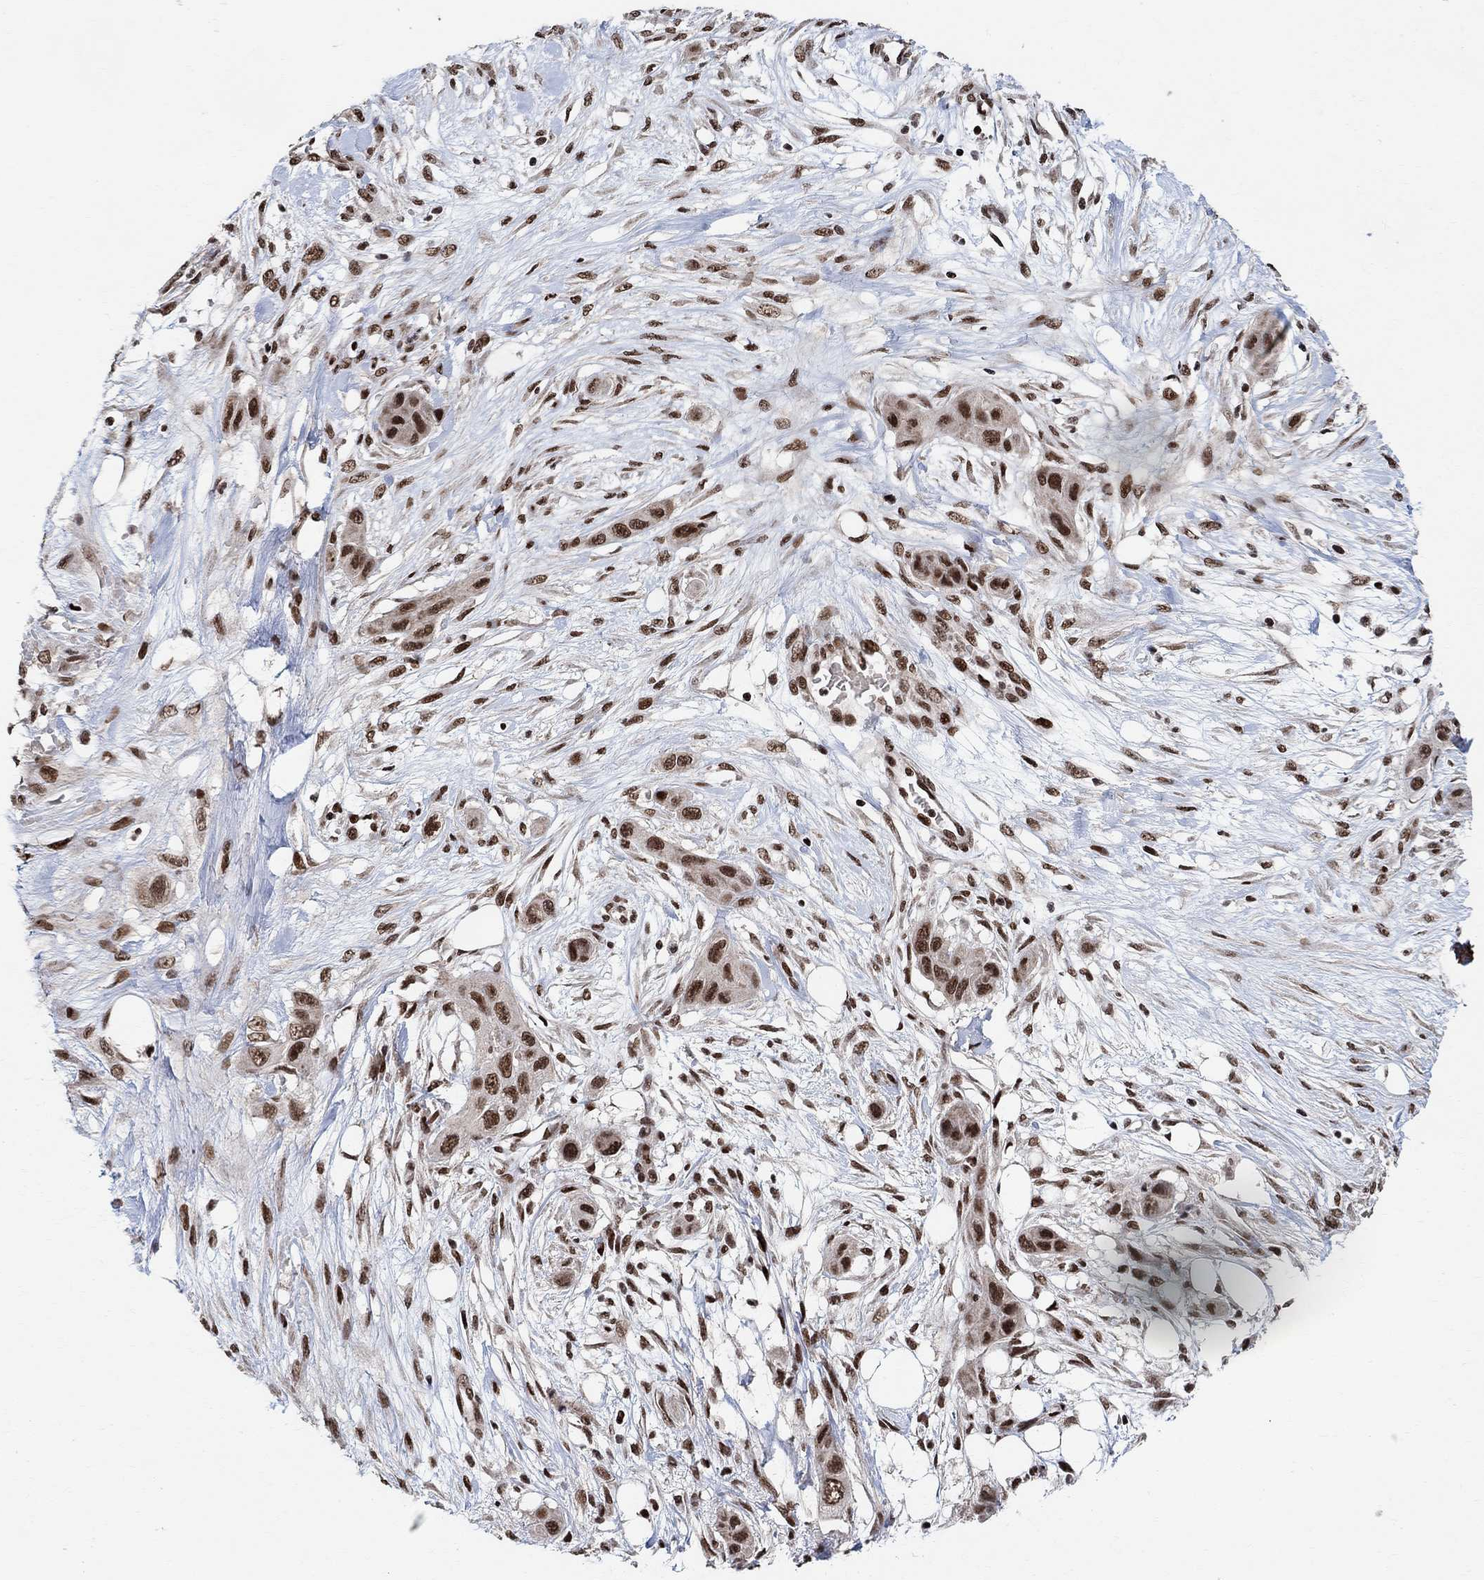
{"staining": {"intensity": "strong", "quantity": ">75%", "location": "nuclear"}, "tissue": "skin cancer", "cell_type": "Tumor cells", "image_type": "cancer", "snomed": [{"axis": "morphology", "description": "Squamous cell carcinoma, NOS"}, {"axis": "topography", "description": "Skin"}], "caption": "The immunohistochemical stain shows strong nuclear positivity in tumor cells of skin cancer tissue.", "gene": "E4F1", "patient": {"sex": "male", "age": 79}}